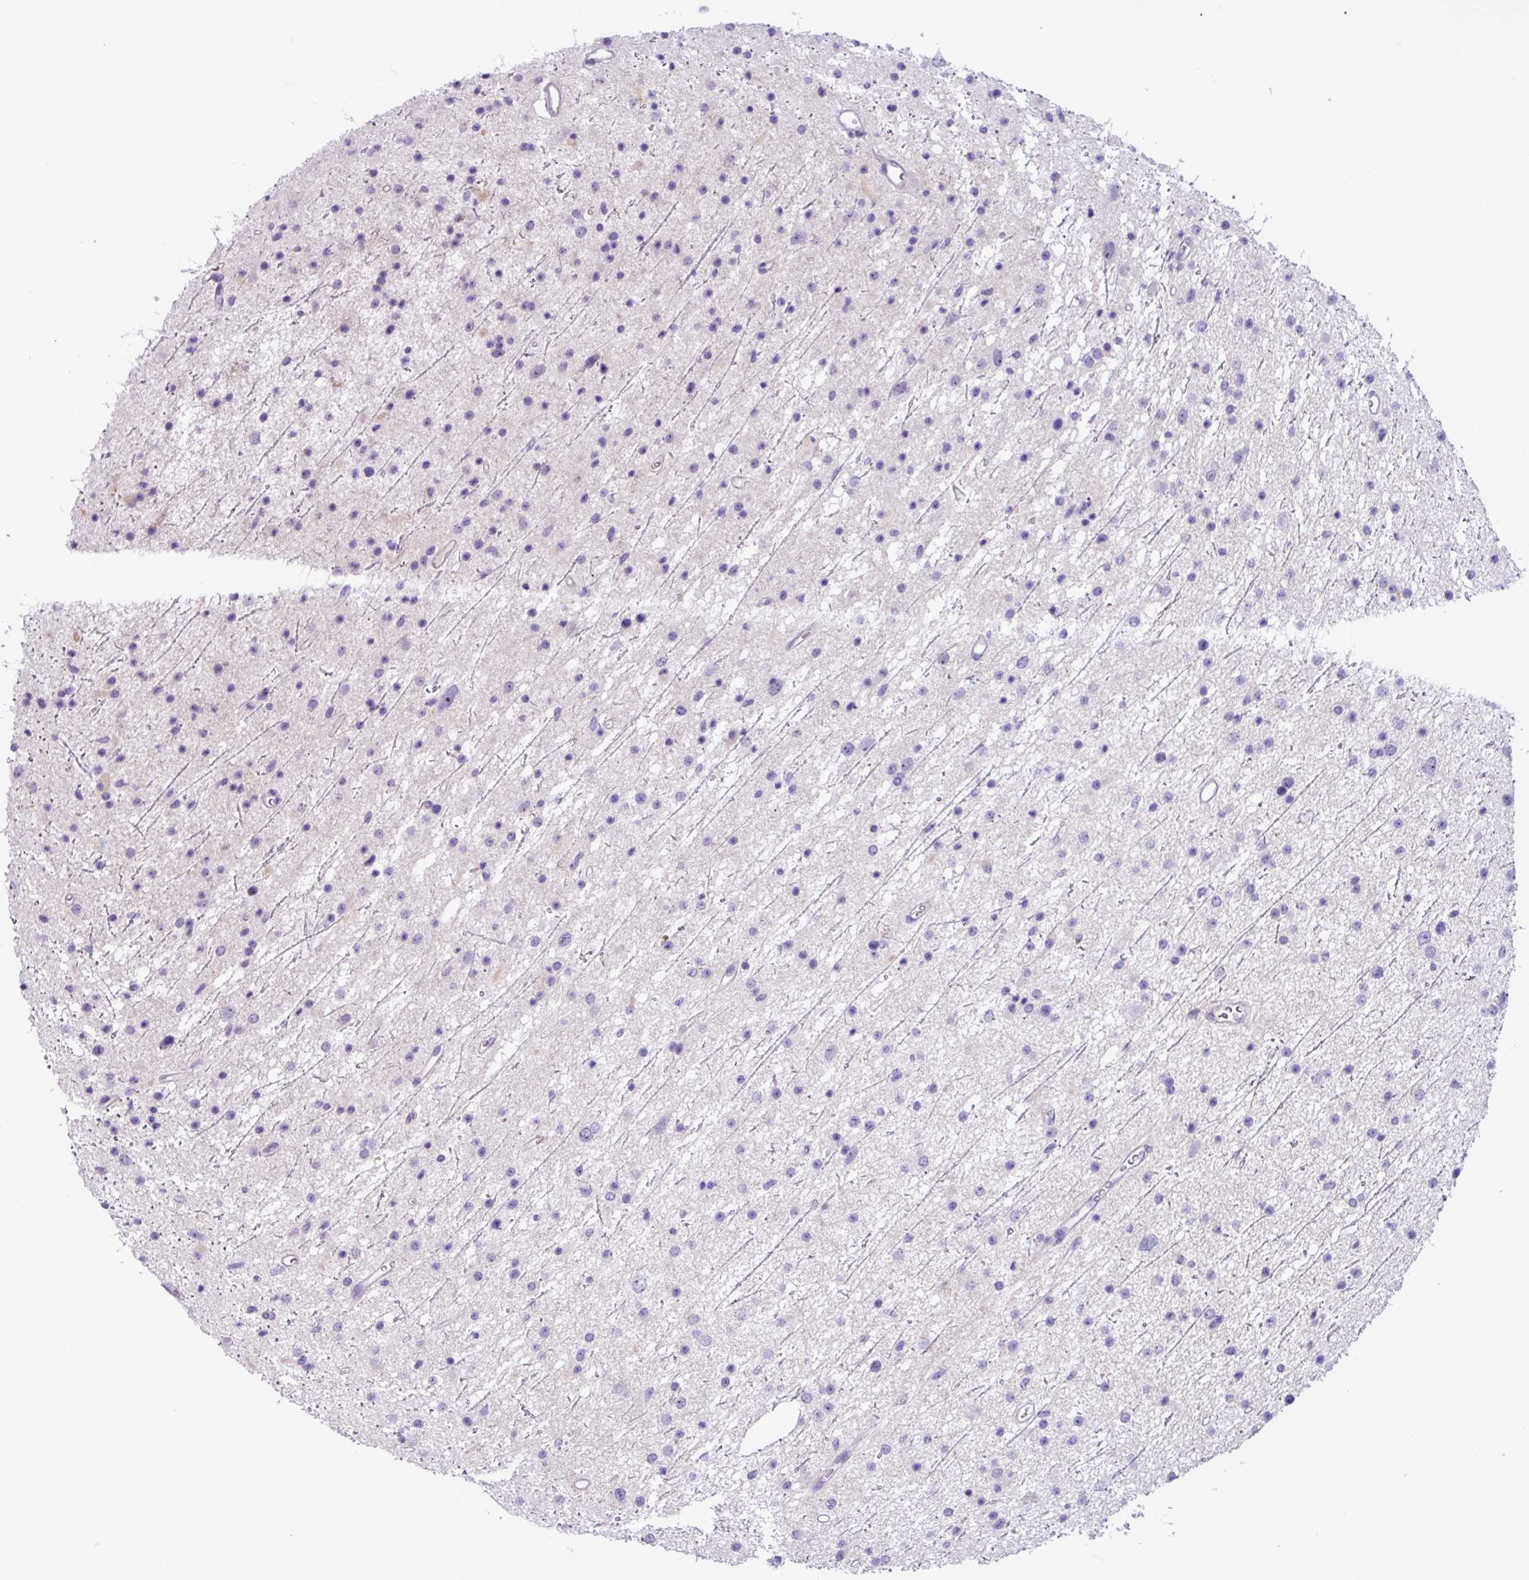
{"staining": {"intensity": "negative", "quantity": "none", "location": "none"}, "tissue": "glioma", "cell_type": "Tumor cells", "image_type": "cancer", "snomed": [{"axis": "morphology", "description": "Glioma, malignant, Low grade"}, {"axis": "topography", "description": "Cerebral cortex"}], "caption": "This is a photomicrograph of immunohistochemistry staining of low-grade glioma (malignant), which shows no staining in tumor cells.", "gene": "MRM2", "patient": {"sex": "female", "age": 39}}